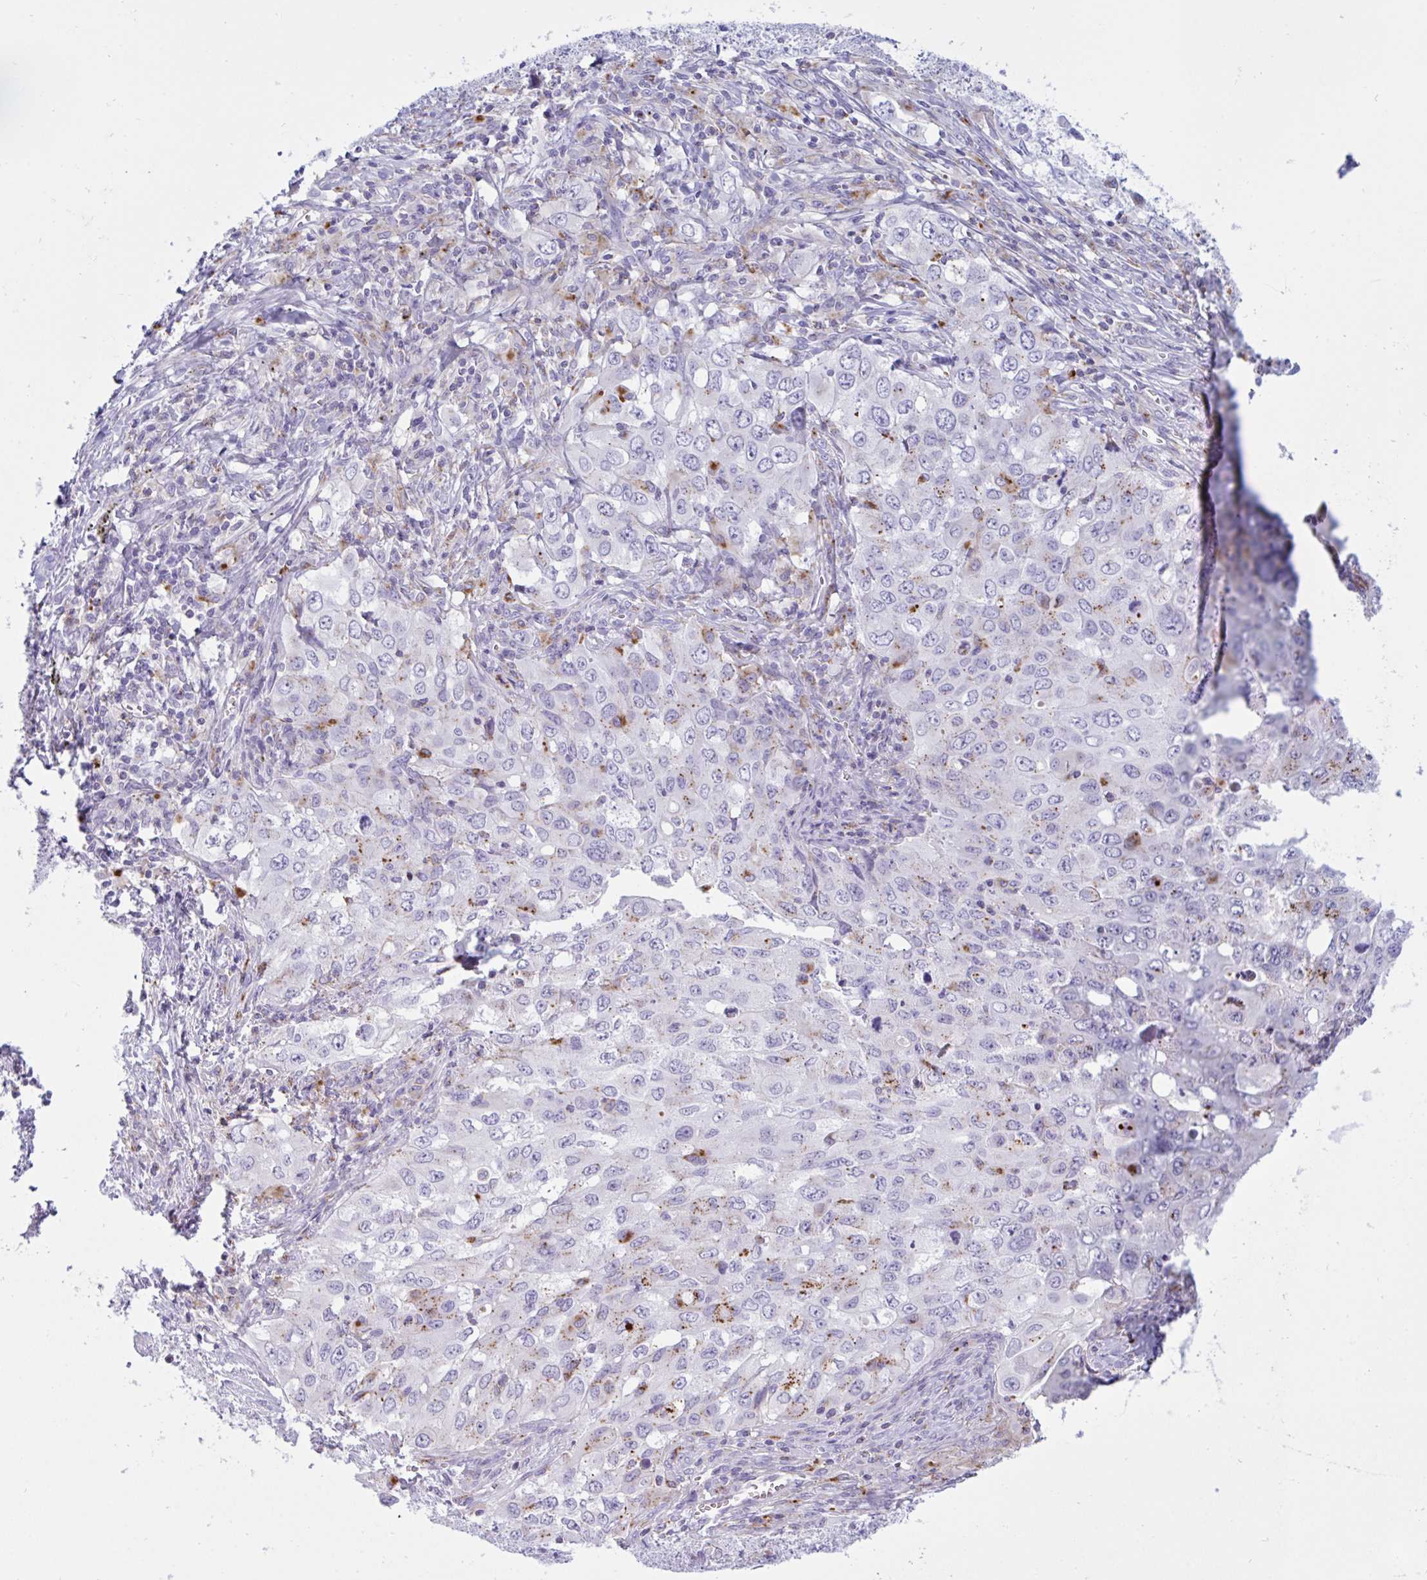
{"staining": {"intensity": "moderate", "quantity": "<25%", "location": "cytoplasmic/membranous"}, "tissue": "lung cancer", "cell_type": "Tumor cells", "image_type": "cancer", "snomed": [{"axis": "morphology", "description": "Adenocarcinoma, NOS"}, {"axis": "morphology", "description": "Adenocarcinoma, metastatic, NOS"}, {"axis": "topography", "description": "Lymph node"}, {"axis": "topography", "description": "Lung"}], "caption": "The micrograph exhibits a brown stain indicating the presence of a protein in the cytoplasmic/membranous of tumor cells in lung cancer (metastatic adenocarcinoma).", "gene": "XCL1", "patient": {"sex": "female", "age": 42}}